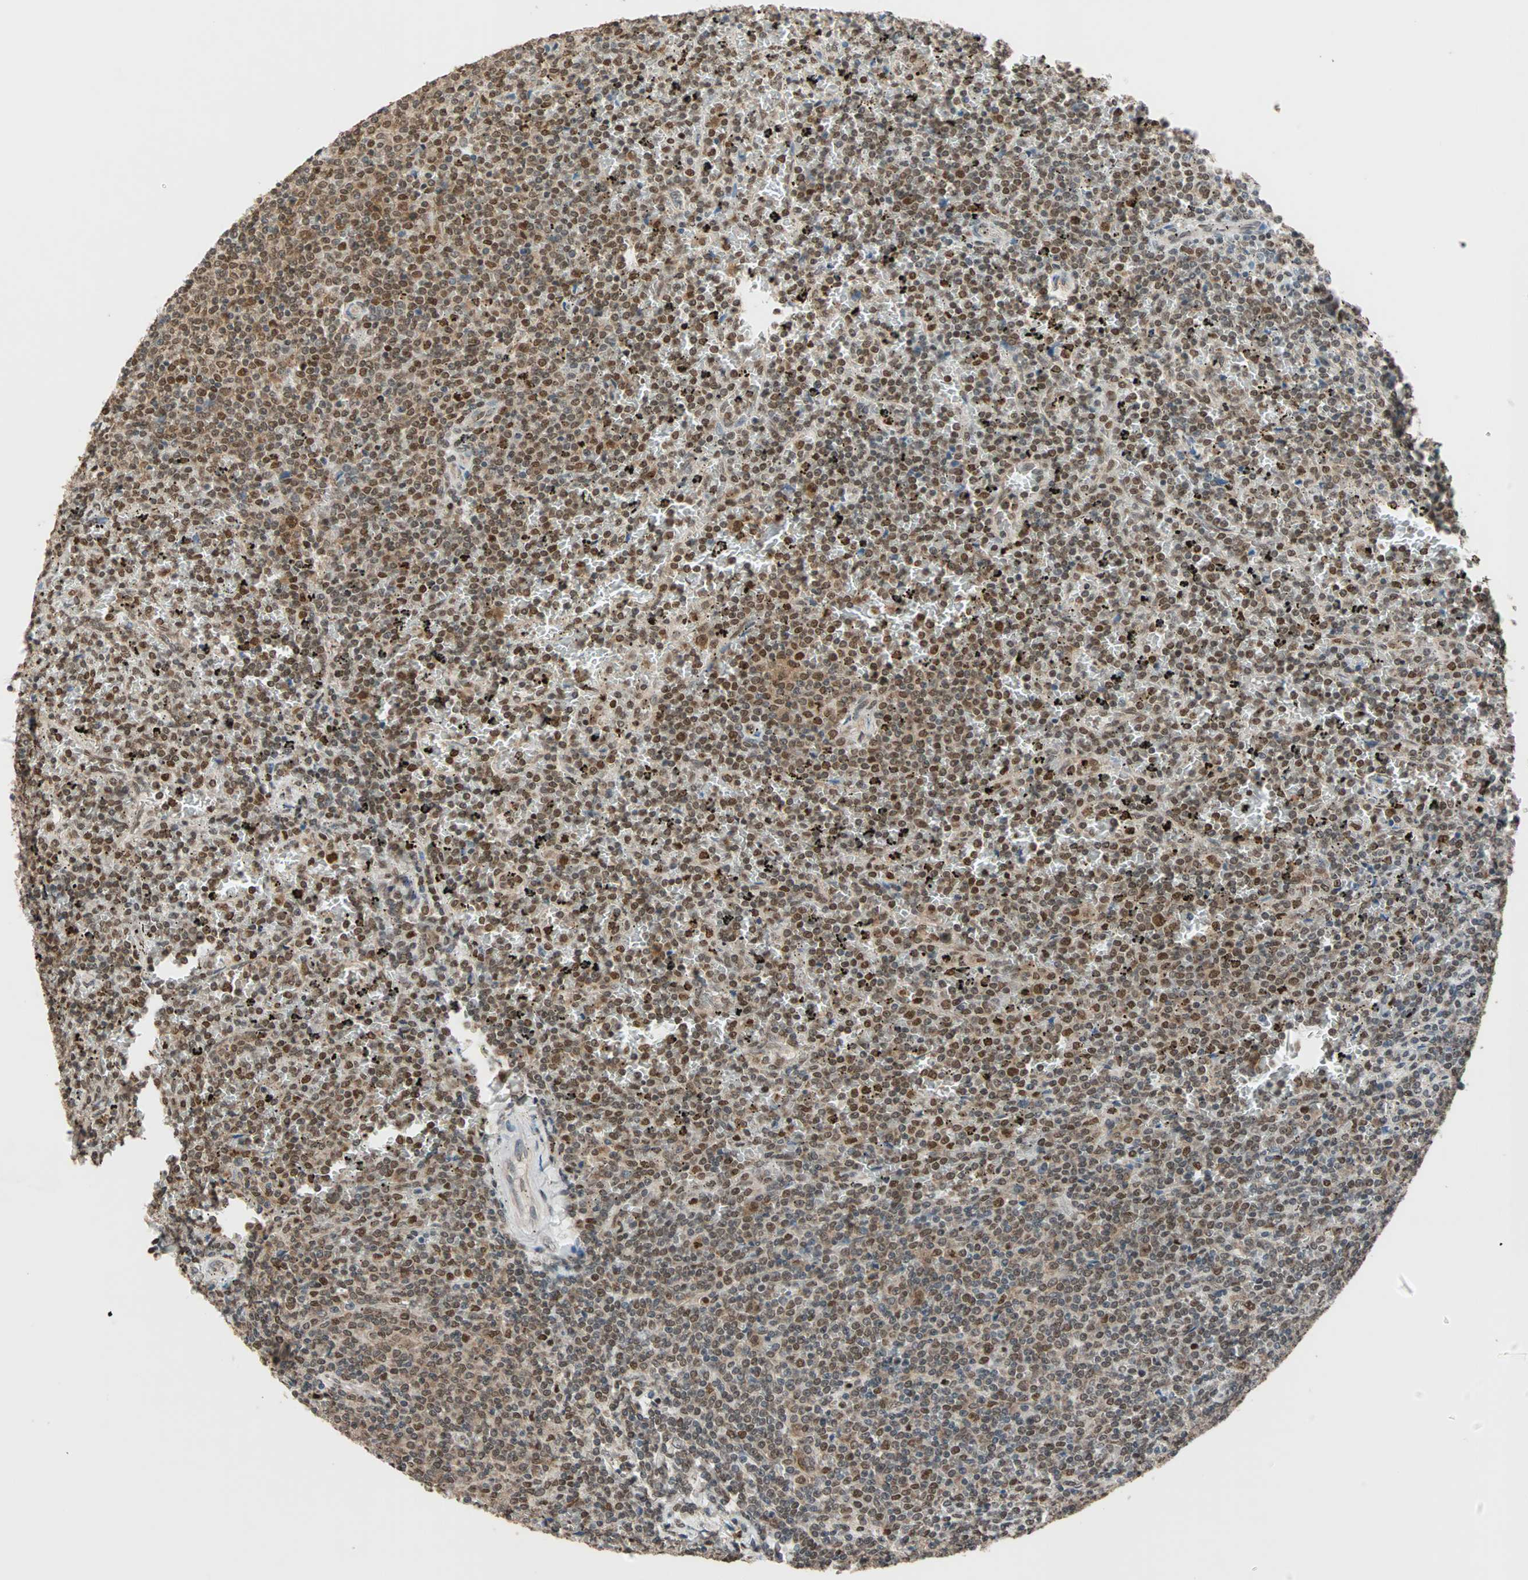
{"staining": {"intensity": "strong", "quantity": ">75%", "location": "nuclear"}, "tissue": "lymphoma", "cell_type": "Tumor cells", "image_type": "cancer", "snomed": [{"axis": "morphology", "description": "Malignant lymphoma, non-Hodgkin's type, Low grade"}, {"axis": "topography", "description": "Spleen"}], "caption": "Tumor cells reveal high levels of strong nuclear staining in approximately >75% of cells in human low-grade malignant lymphoma, non-Hodgkin's type. Ihc stains the protein in brown and the nuclei are stained blue.", "gene": "DAZAP1", "patient": {"sex": "female", "age": 77}}